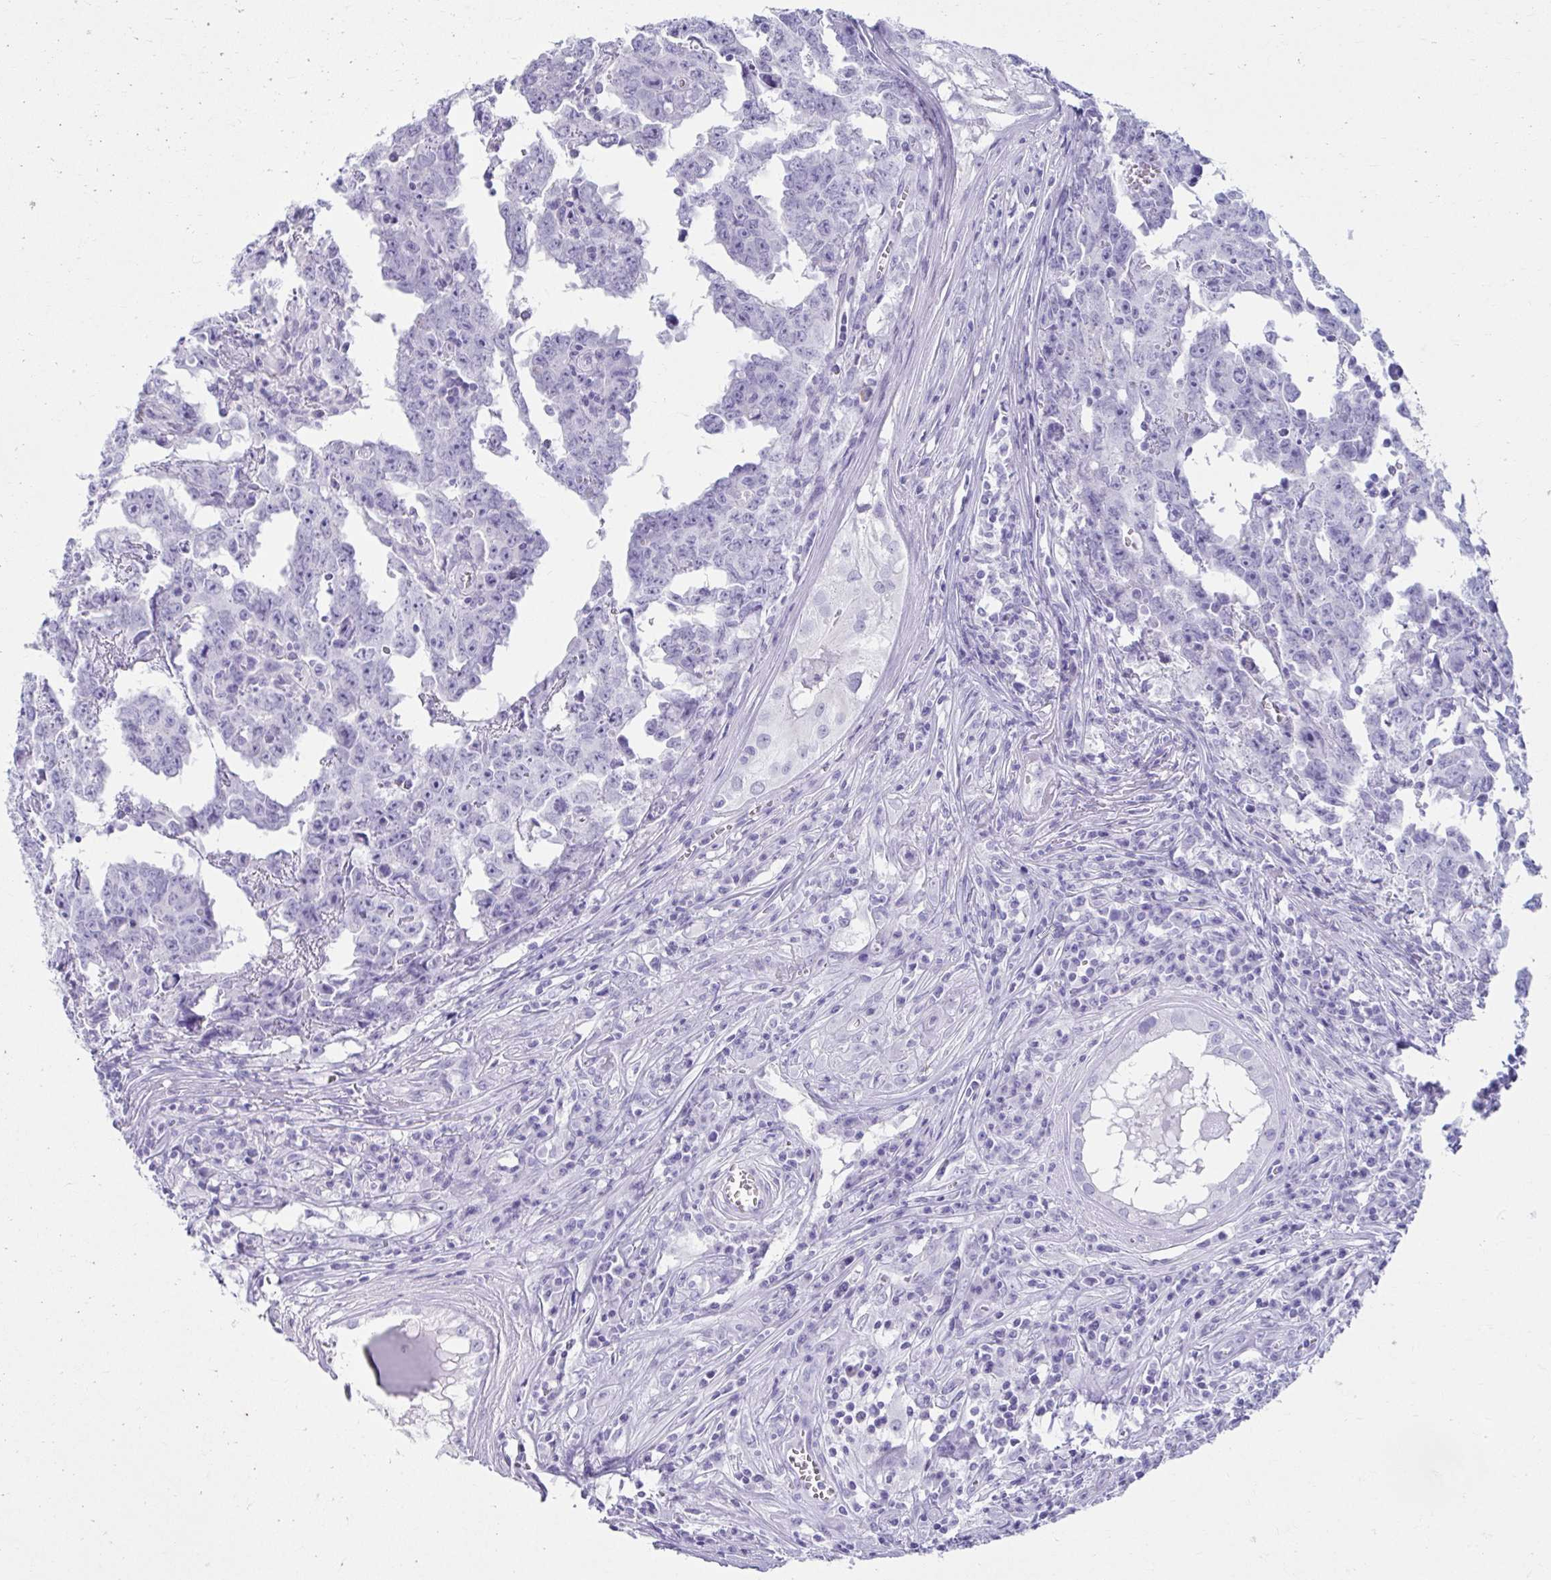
{"staining": {"intensity": "negative", "quantity": "none", "location": "none"}, "tissue": "testis cancer", "cell_type": "Tumor cells", "image_type": "cancer", "snomed": [{"axis": "morphology", "description": "Carcinoma, Embryonal, NOS"}, {"axis": "topography", "description": "Testis"}], "caption": "Protein analysis of testis cancer shows no significant expression in tumor cells.", "gene": "ATP4B", "patient": {"sex": "male", "age": 22}}